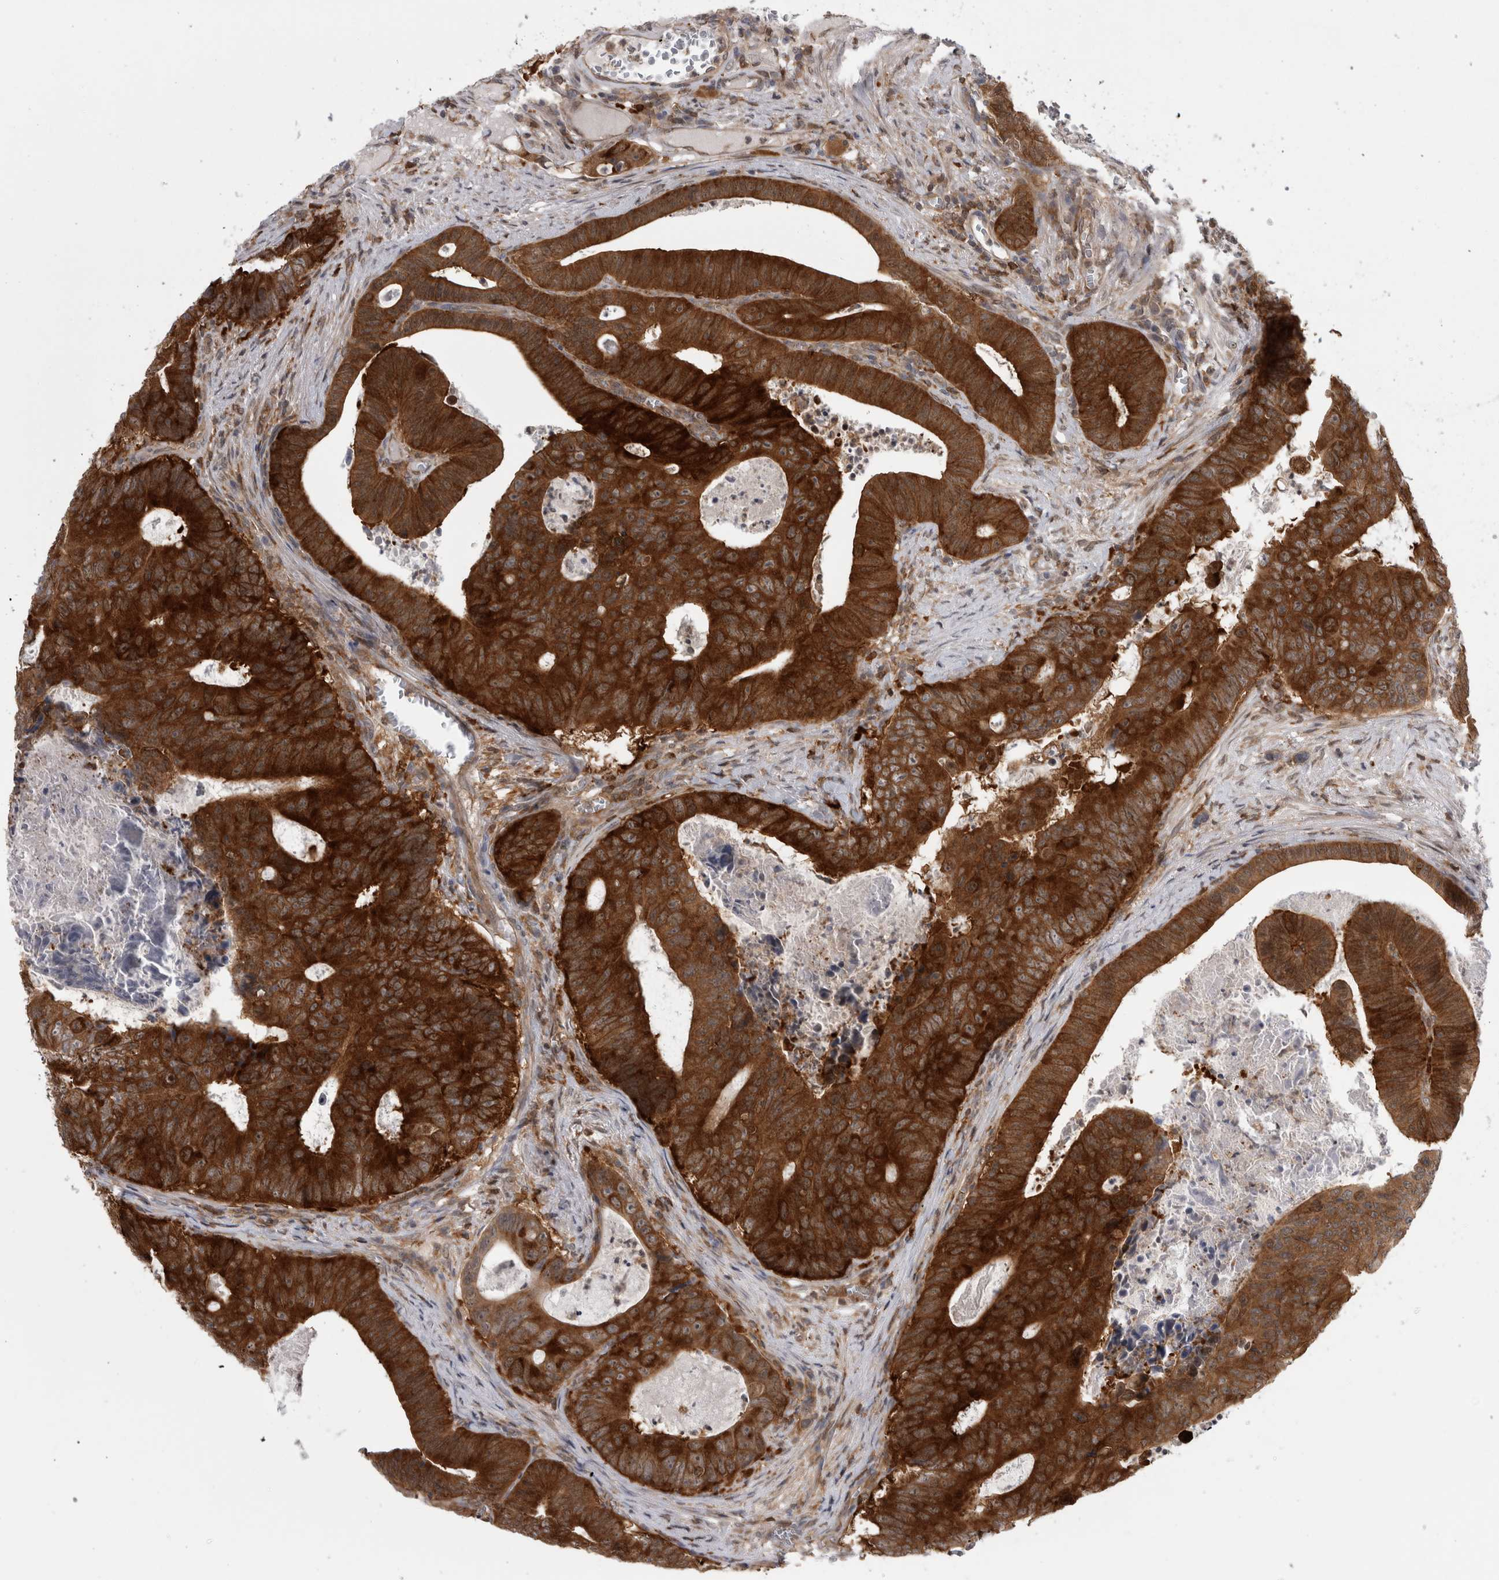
{"staining": {"intensity": "strong", "quantity": ">75%", "location": "cytoplasmic/membranous"}, "tissue": "colorectal cancer", "cell_type": "Tumor cells", "image_type": "cancer", "snomed": [{"axis": "morphology", "description": "Adenocarcinoma, NOS"}, {"axis": "topography", "description": "Colon"}], "caption": "Strong cytoplasmic/membranous staining is present in about >75% of tumor cells in colorectal cancer (adenocarcinoma).", "gene": "CACYBP", "patient": {"sex": "male", "age": 87}}